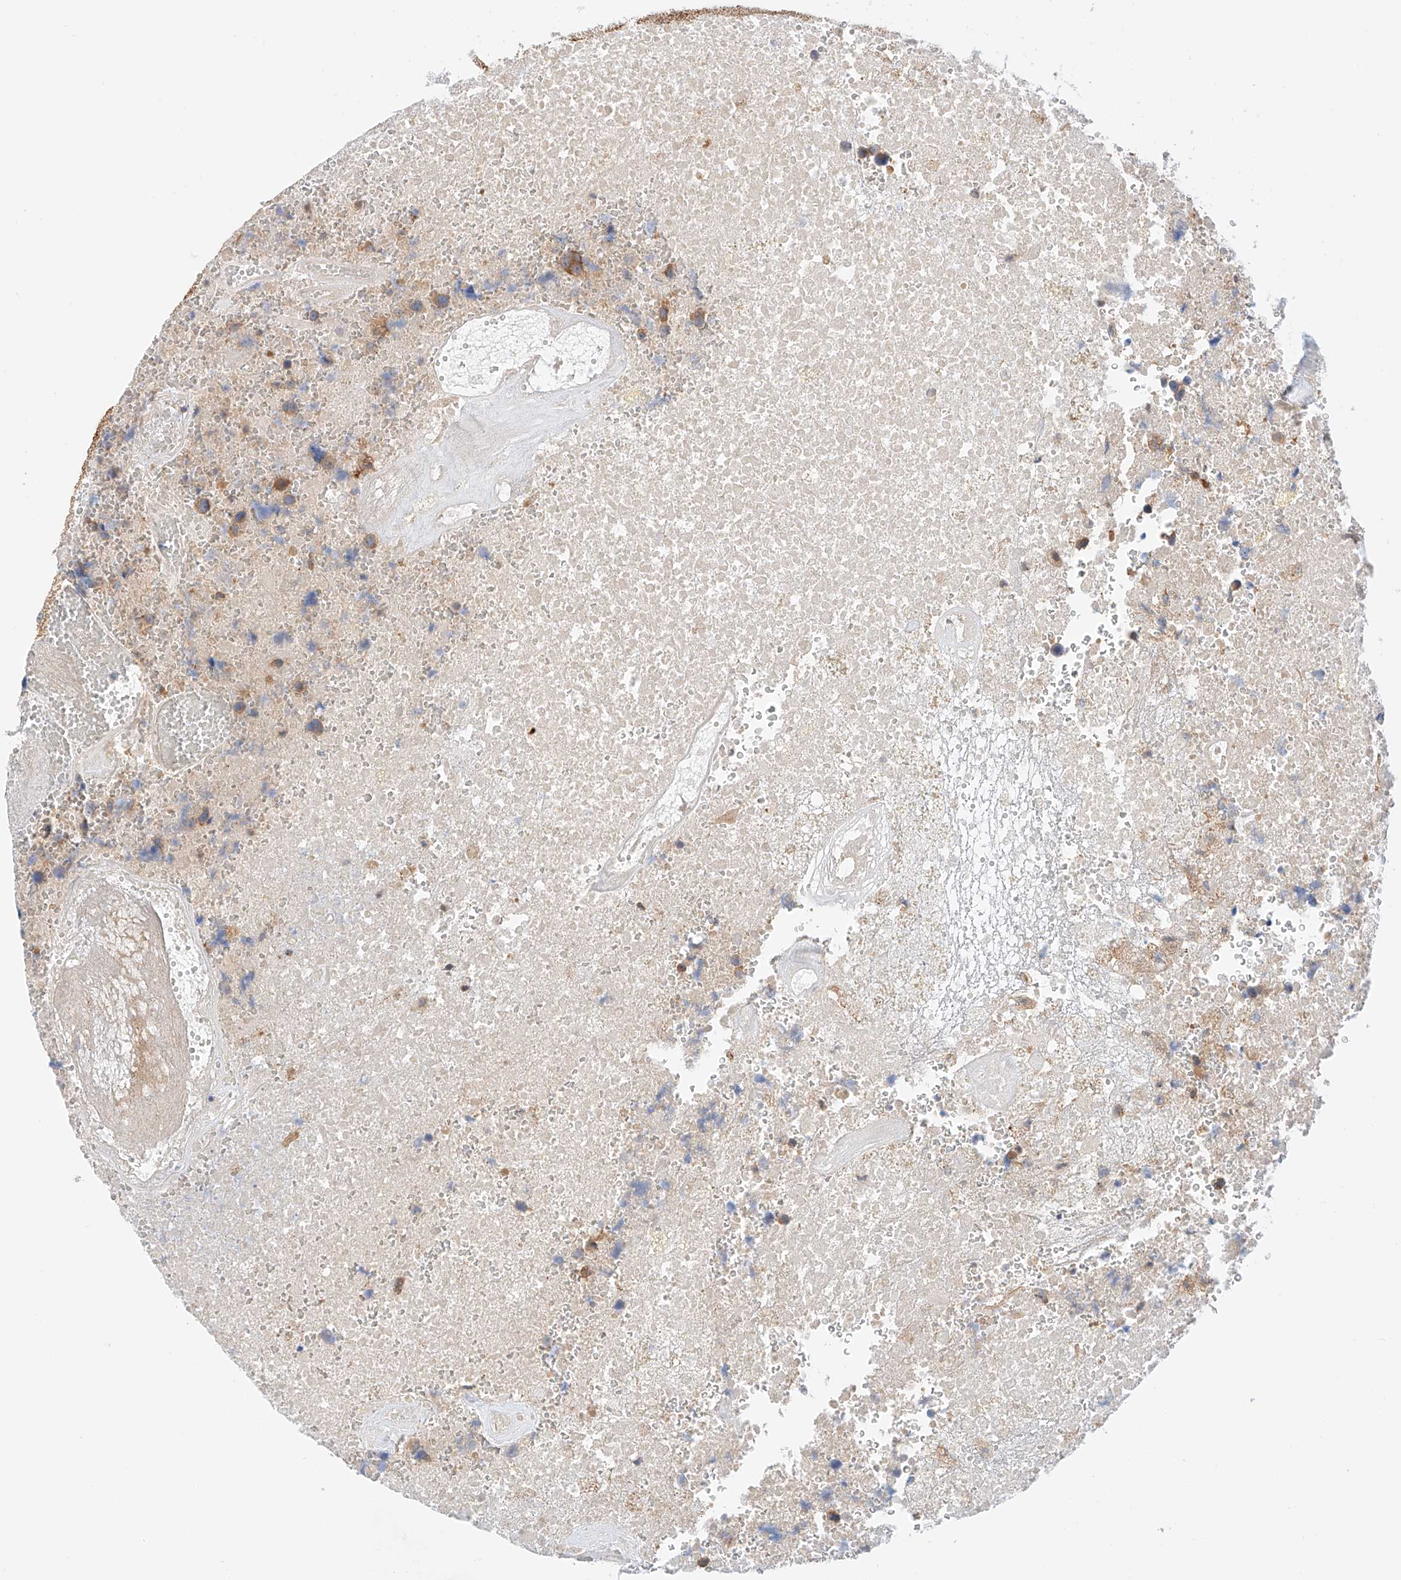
{"staining": {"intensity": "moderate", "quantity": "25%-75%", "location": "cytoplasmic/membranous"}, "tissue": "glioma", "cell_type": "Tumor cells", "image_type": "cancer", "snomed": [{"axis": "morphology", "description": "Glioma, malignant, High grade"}, {"axis": "topography", "description": "Brain"}], "caption": "Protein expression analysis of glioma exhibits moderate cytoplasmic/membranous staining in about 25%-75% of tumor cells.", "gene": "MFN2", "patient": {"sex": "male", "age": 69}}